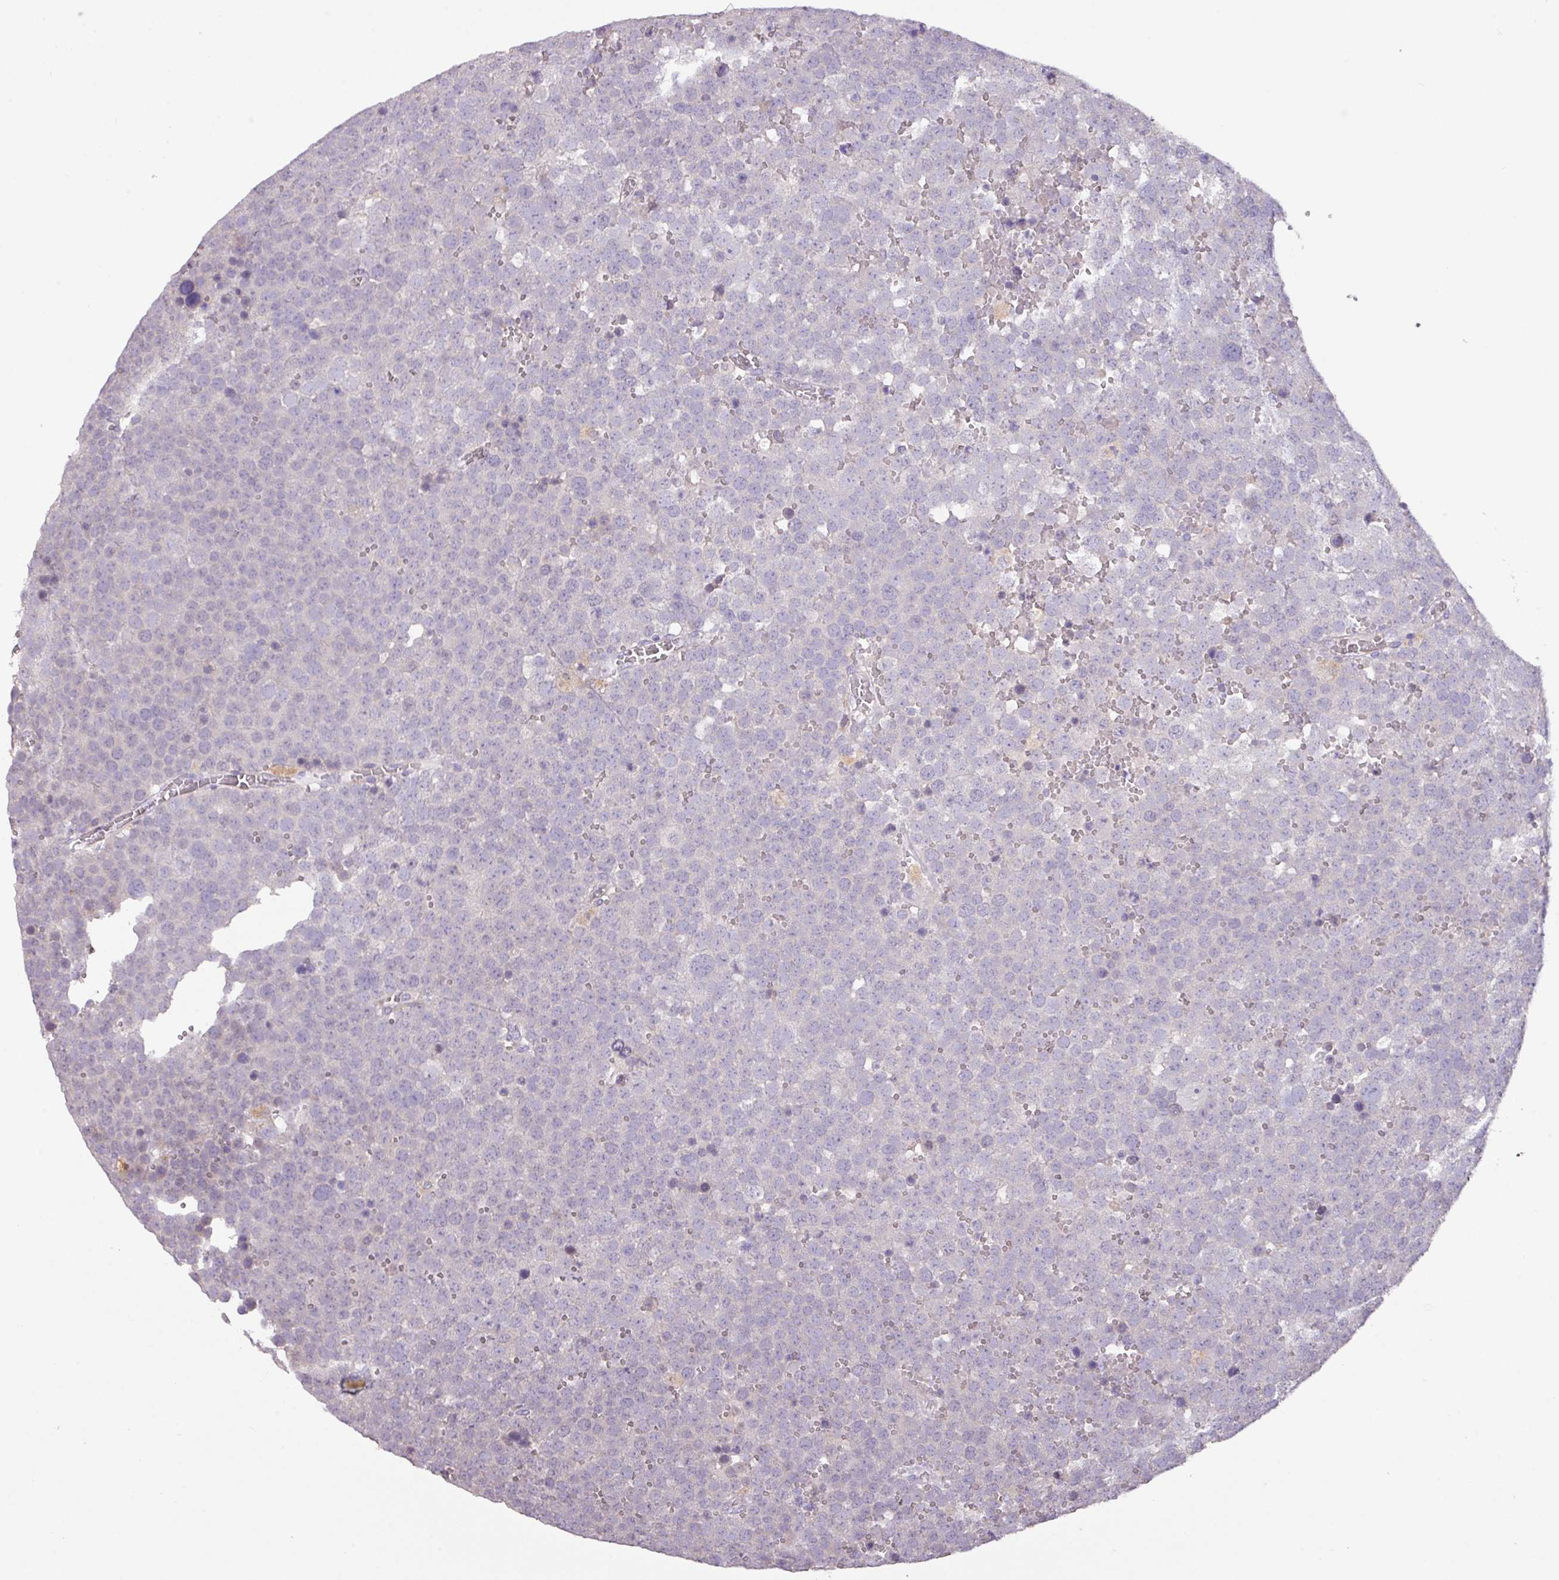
{"staining": {"intensity": "negative", "quantity": "none", "location": "none"}, "tissue": "testis cancer", "cell_type": "Tumor cells", "image_type": "cancer", "snomed": [{"axis": "morphology", "description": "Seminoma, NOS"}, {"axis": "topography", "description": "Testis"}], "caption": "Protein analysis of testis cancer (seminoma) exhibits no significant expression in tumor cells.", "gene": "PRADC1", "patient": {"sex": "male", "age": 71}}